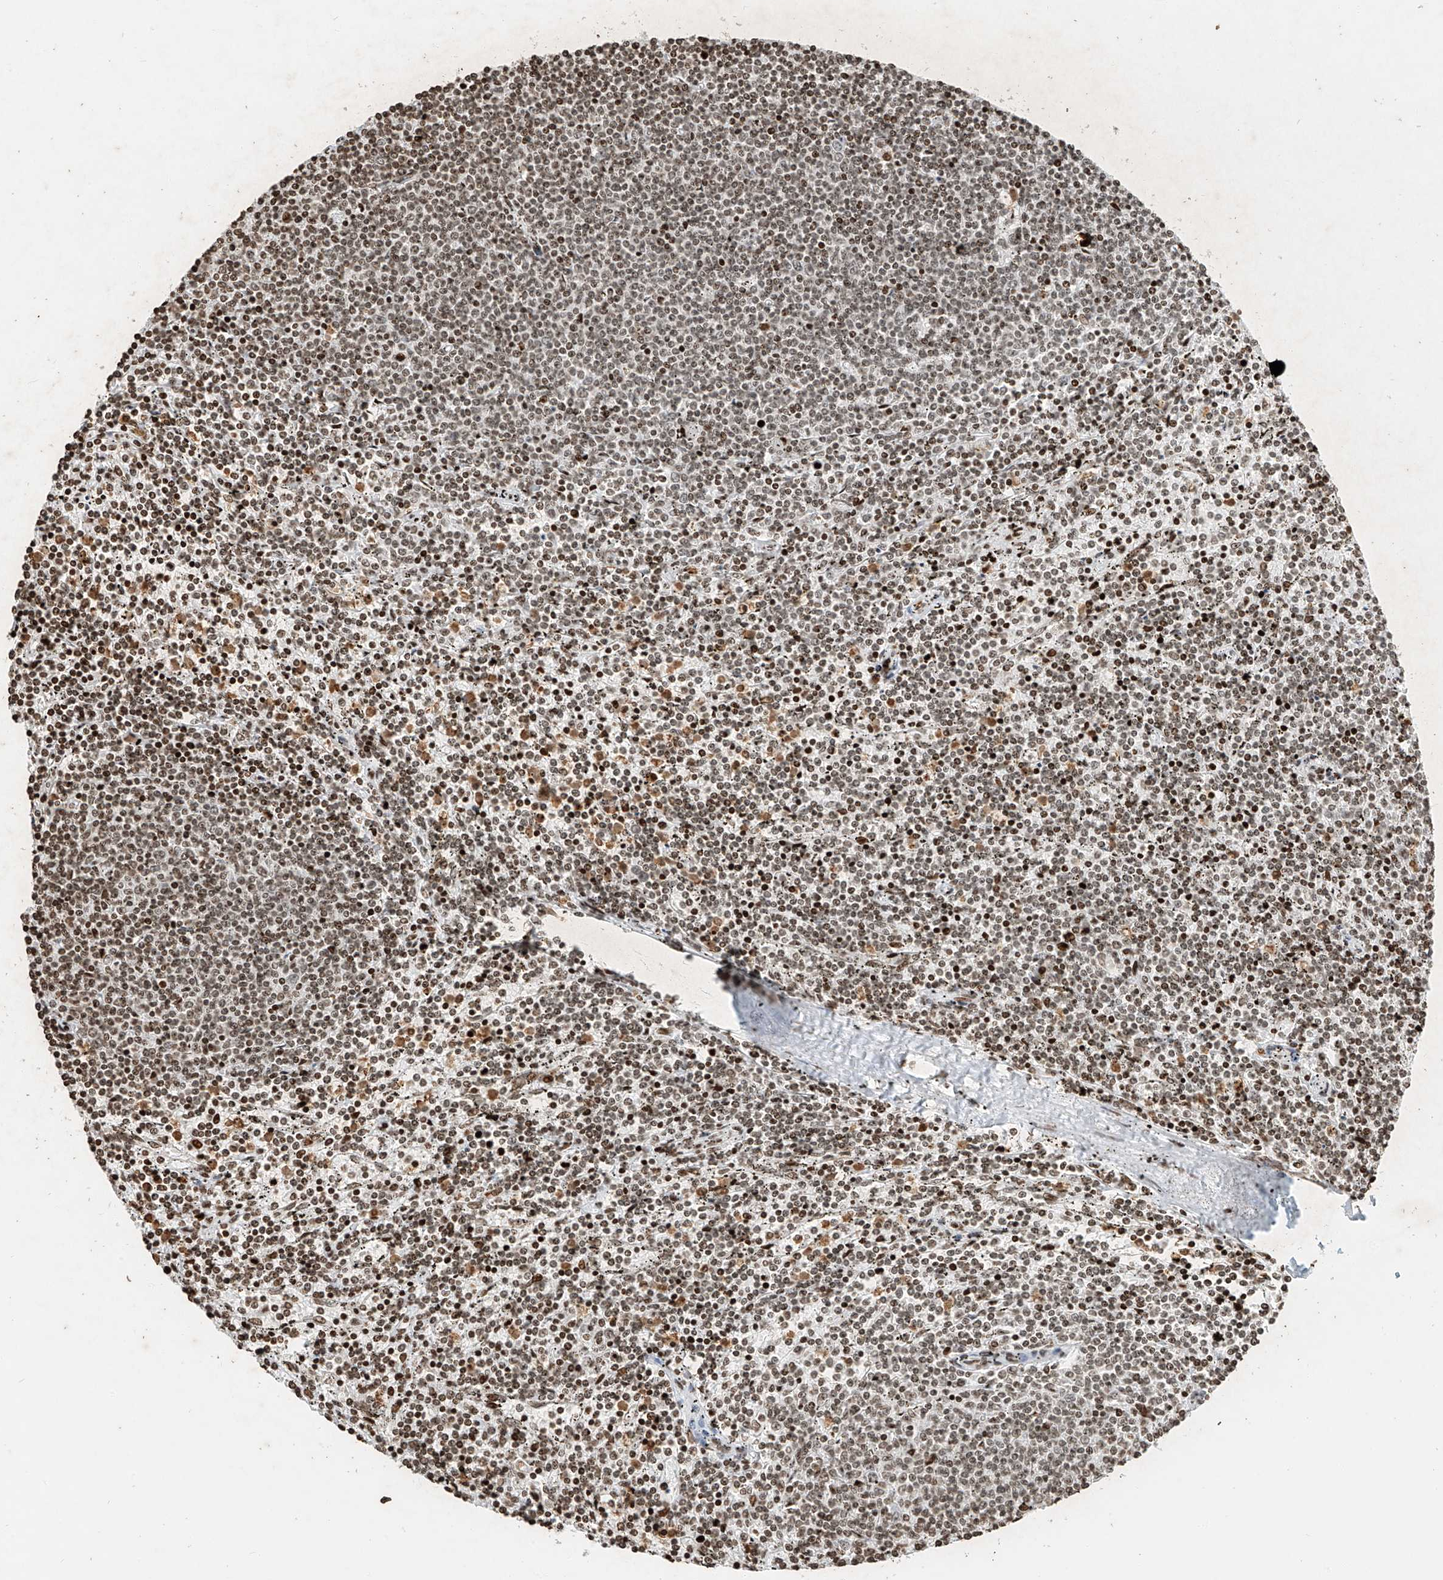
{"staining": {"intensity": "moderate", "quantity": ">75%", "location": "nuclear"}, "tissue": "lymphoma", "cell_type": "Tumor cells", "image_type": "cancer", "snomed": [{"axis": "morphology", "description": "Malignant lymphoma, non-Hodgkin's type, Low grade"}, {"axis": "topography", "description": "Spleen"}], "caption": "Low-grade malignant lymphoma, non-Hodgkin's type stained for a protein shows moderate nuclear positivity in tumor cells. Nuclei are stained in blue.", "gene": "C17orf58", "patient": {"sex": "female", "age": 50}}